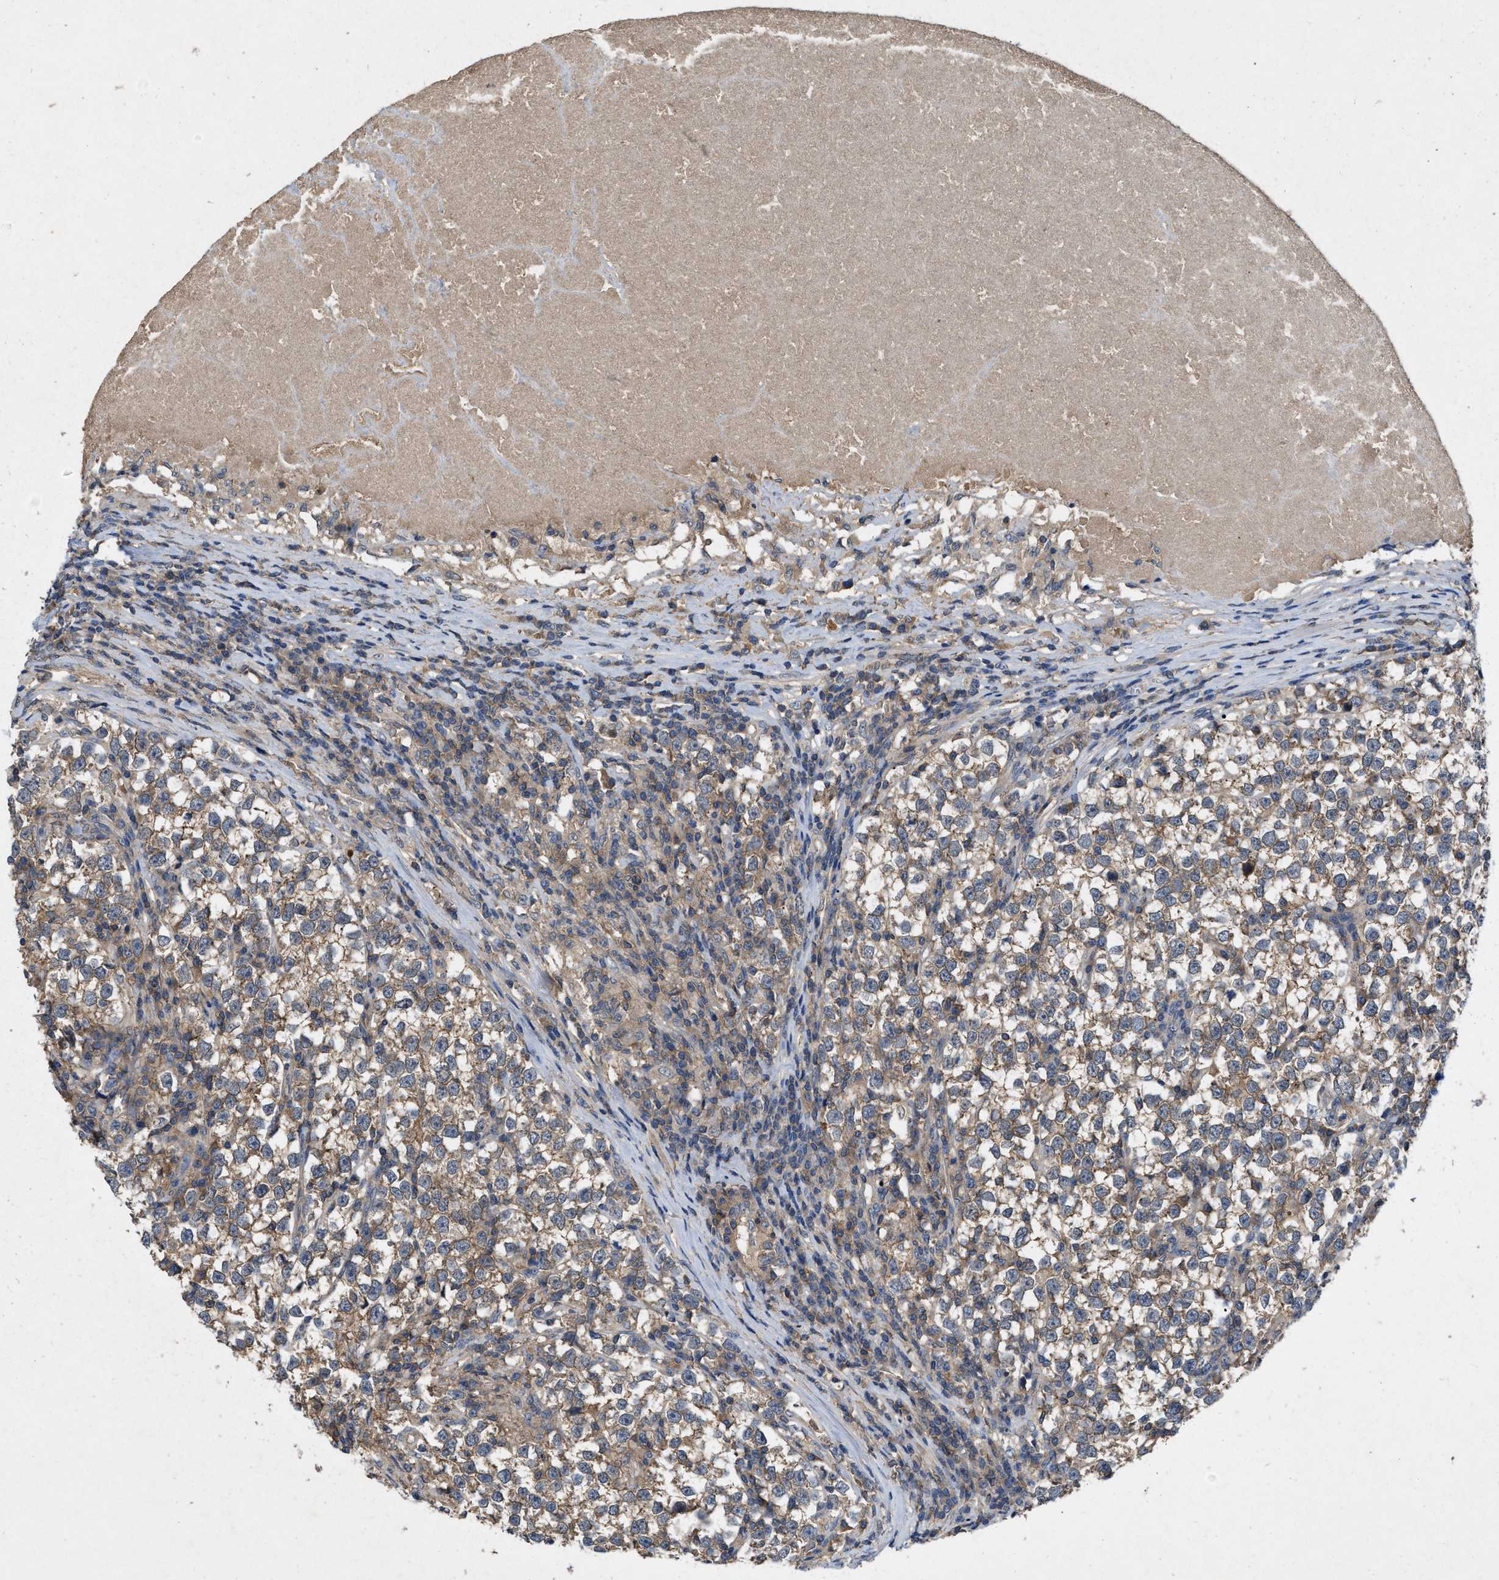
{"staining": {"intensity": "moderate", "quantity": ">75%", "location": "cytoplasmic/membranous"}, "tissue": "testis cancer", "cell_type": "Tumor cells", "image_type": "cancer", "snomed": [{"axis": "morphology", "description": "Normal tissue, NOS"}, {"axis": "morphology", "description": "Seminoma, NOS"}, {"axis": "topography", "description": "Testis"}], "caption": "An image of human seminoma (testis) stained for a protein demonstrates moderate cytoplasmic/membranous brown staining in tumor cells.", "gene": "LPAR2", "patient": {"sex": "male", "age": 43}}